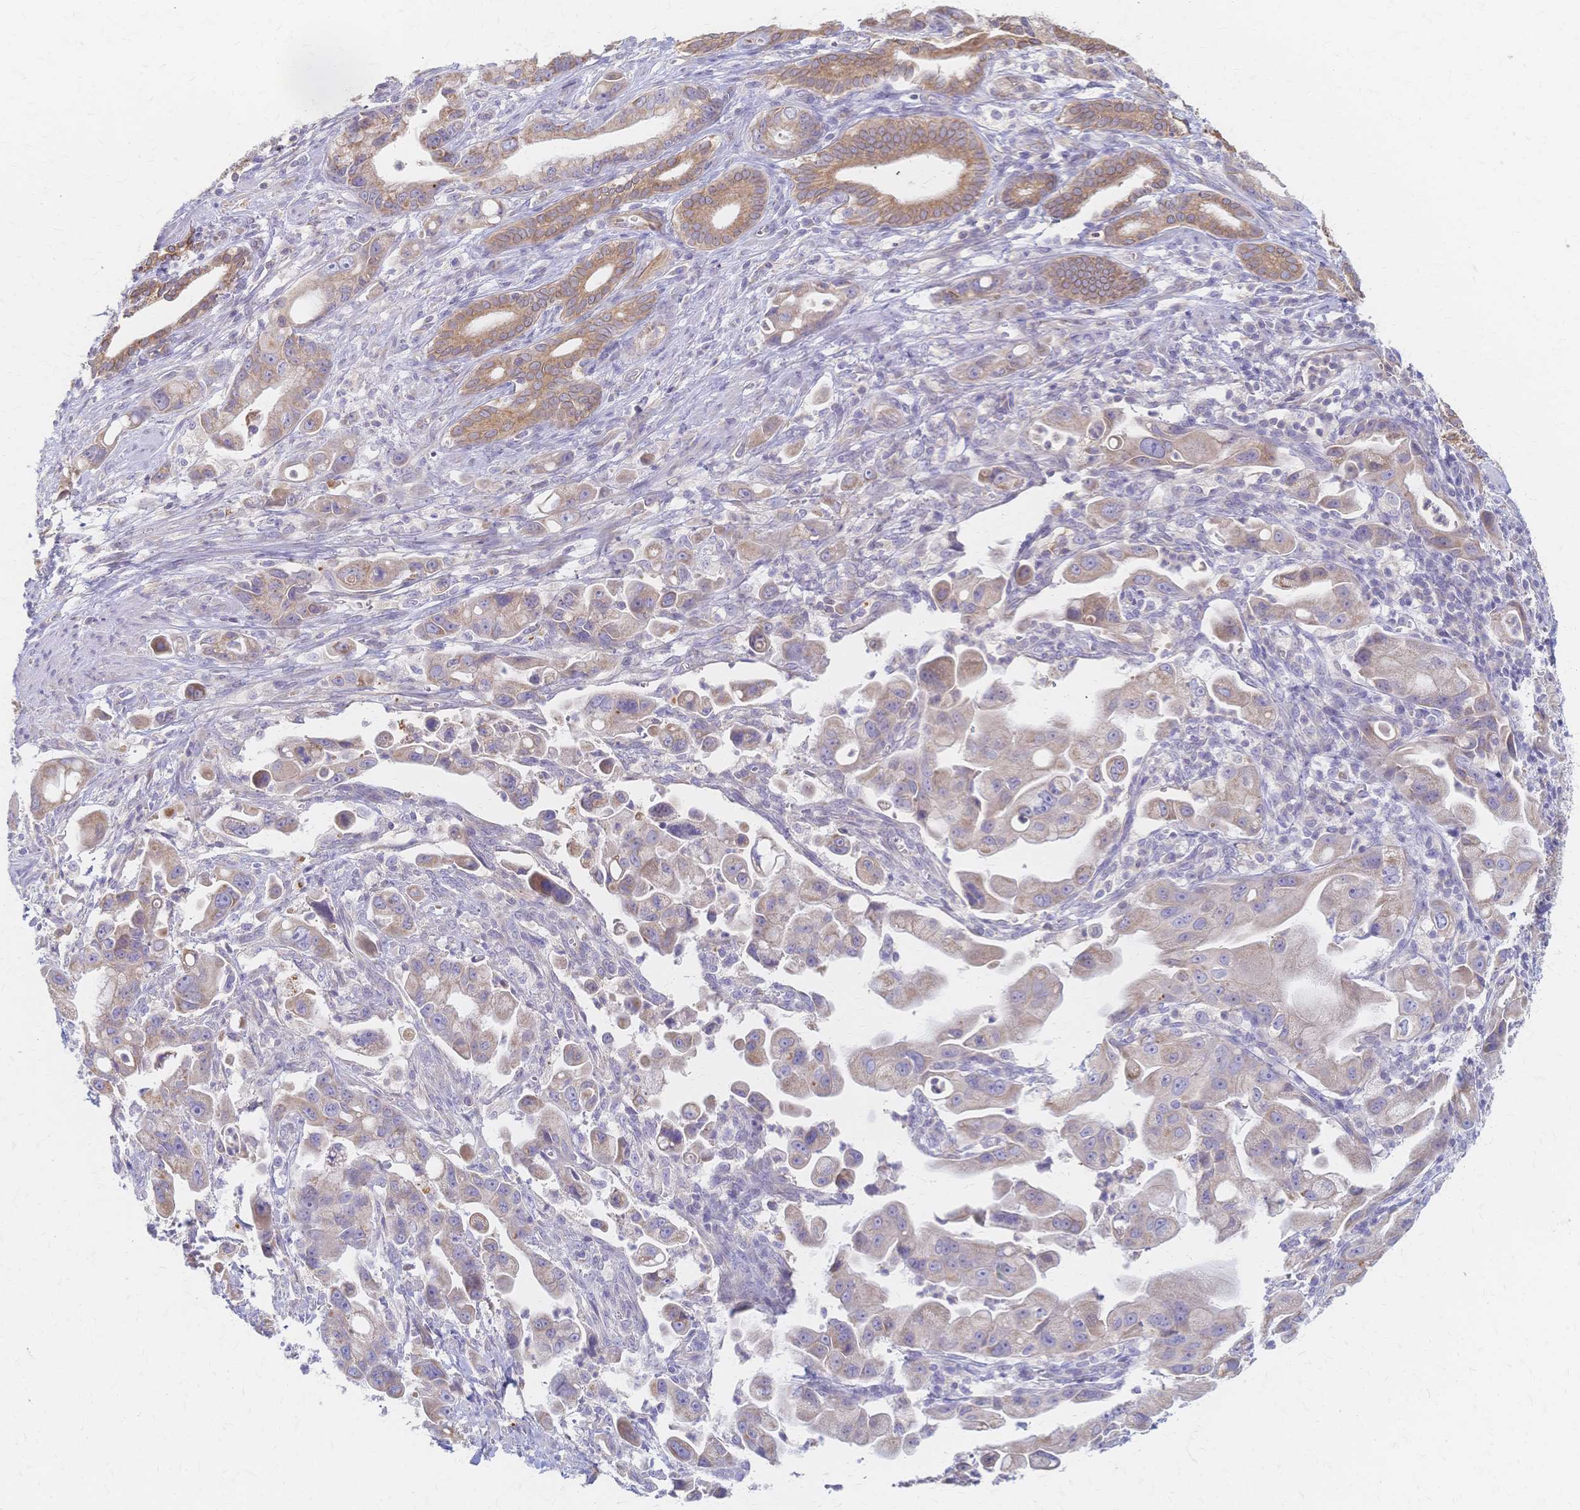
{"staining": {"intensity": "weak", "quantity": "25%-75%", "location": "cytoplasmic/membranous"}, "tissue": "pancreatic cancer", "cell_type": "Tumor cells", "image_type": "cancer", "snomed": [{"axis": "morphology", "description": "Adenocarcinoma, NOS"}, {"axis": "topography", "description": "Pancreas"}], "caption": "Protein expression by immunohistochemistry exhibits weak cytoplasmic/membranous staining in about 25%-75% of tumor cells in pancreatic cancer (adenocarcinoma).", "gene": "CYB5A", "patient": {"sex": "male", "age": 68}}